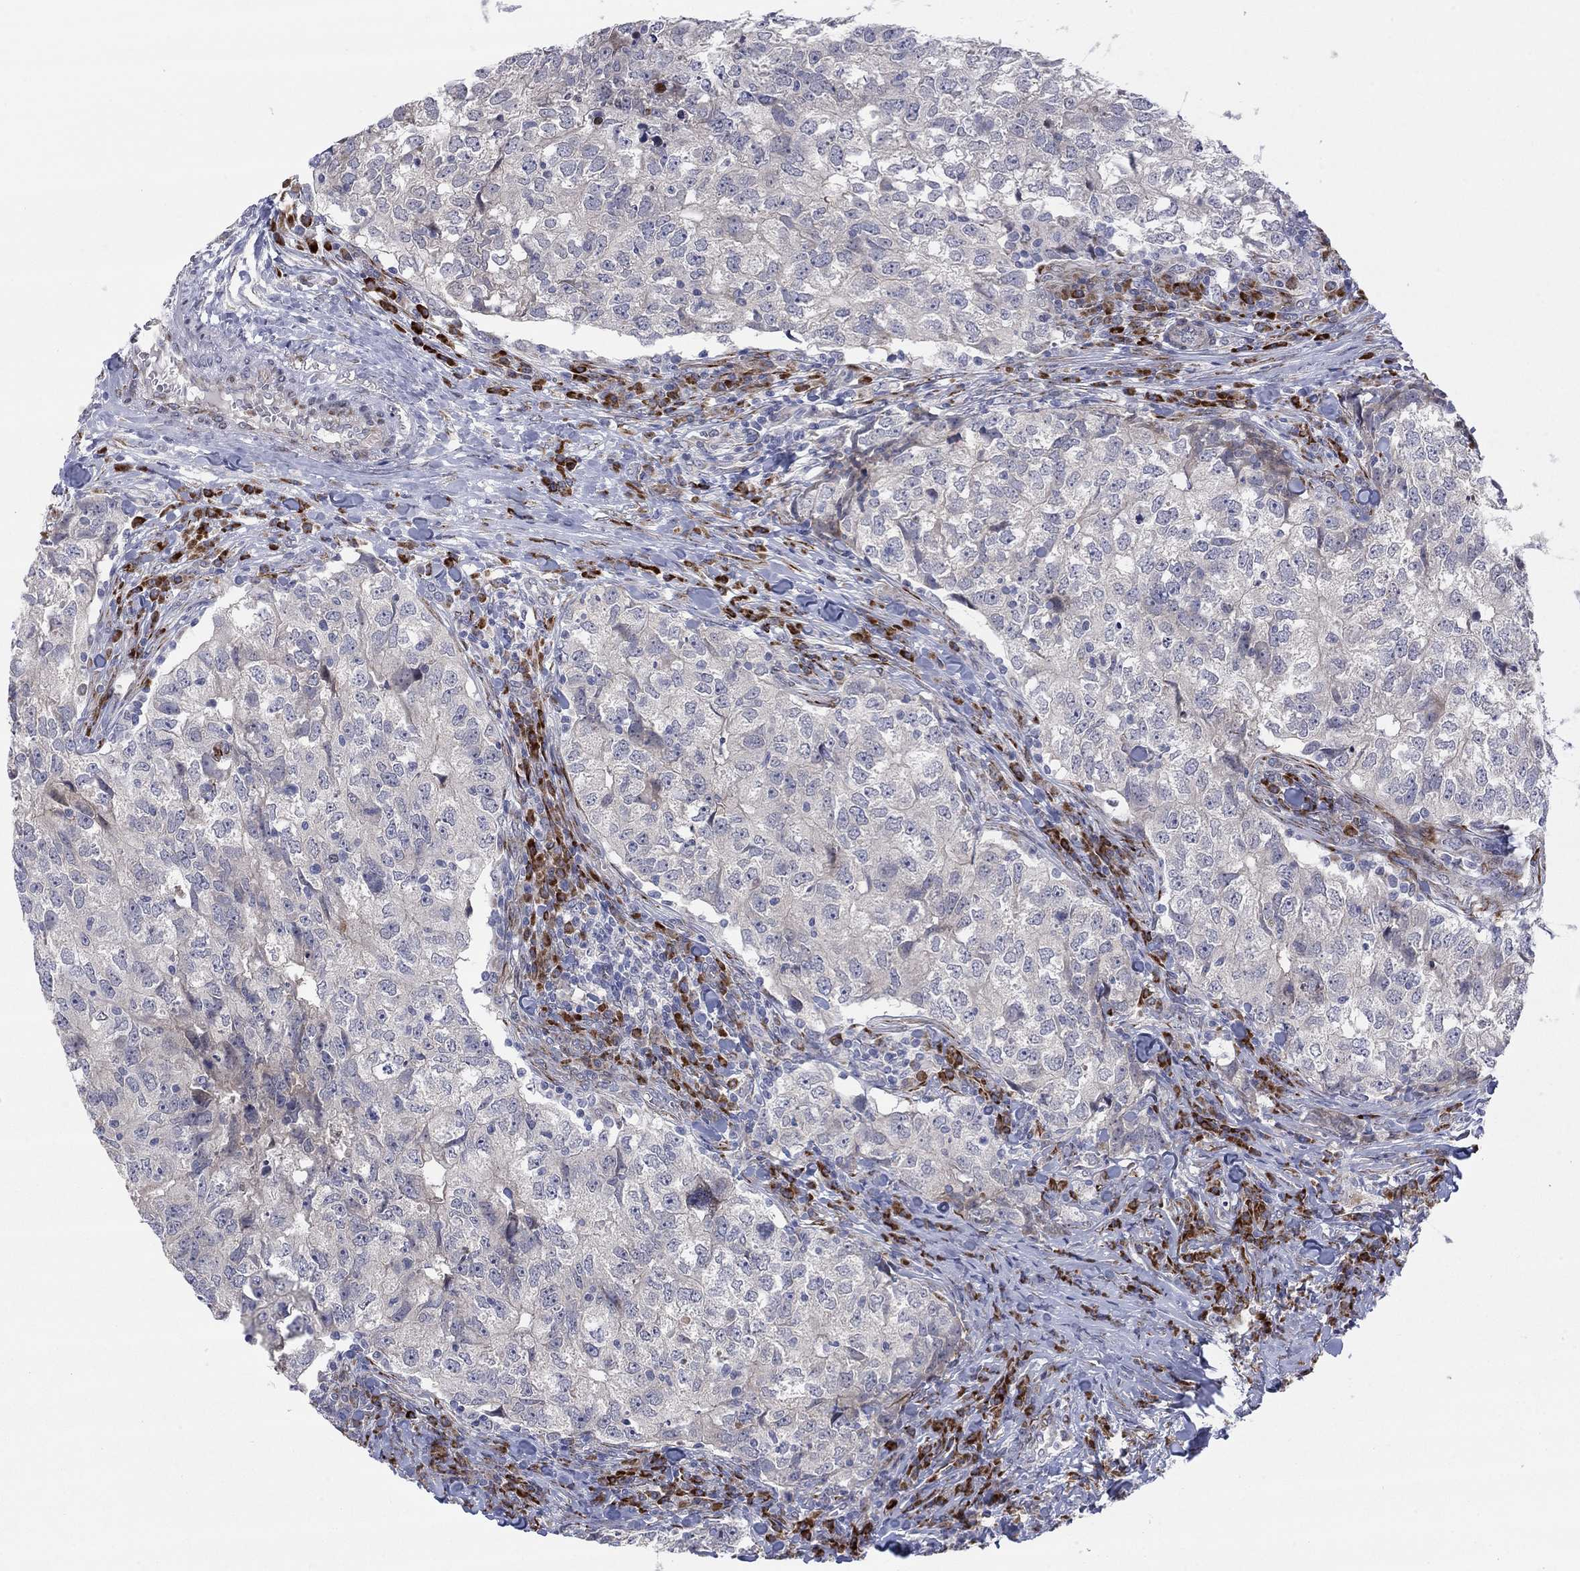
{"staining": {"intensity": "negative", "quantity": "none", "location": "none"}, "tissue": "breast cancer", "cell_type": "Tumor cells", "image_type": "cancer", "snomed": [{"axis": "morphology", "description": "Duct carcinoma"}, {"axis": "topography", "description": "Breast"}], "caption": "Immunohistochemistry of human intraductal carcinoma (breast) shows no expression in tumor cells.", "gene": "TTC21B", "patient": {"sex": "female", "age": 30}}